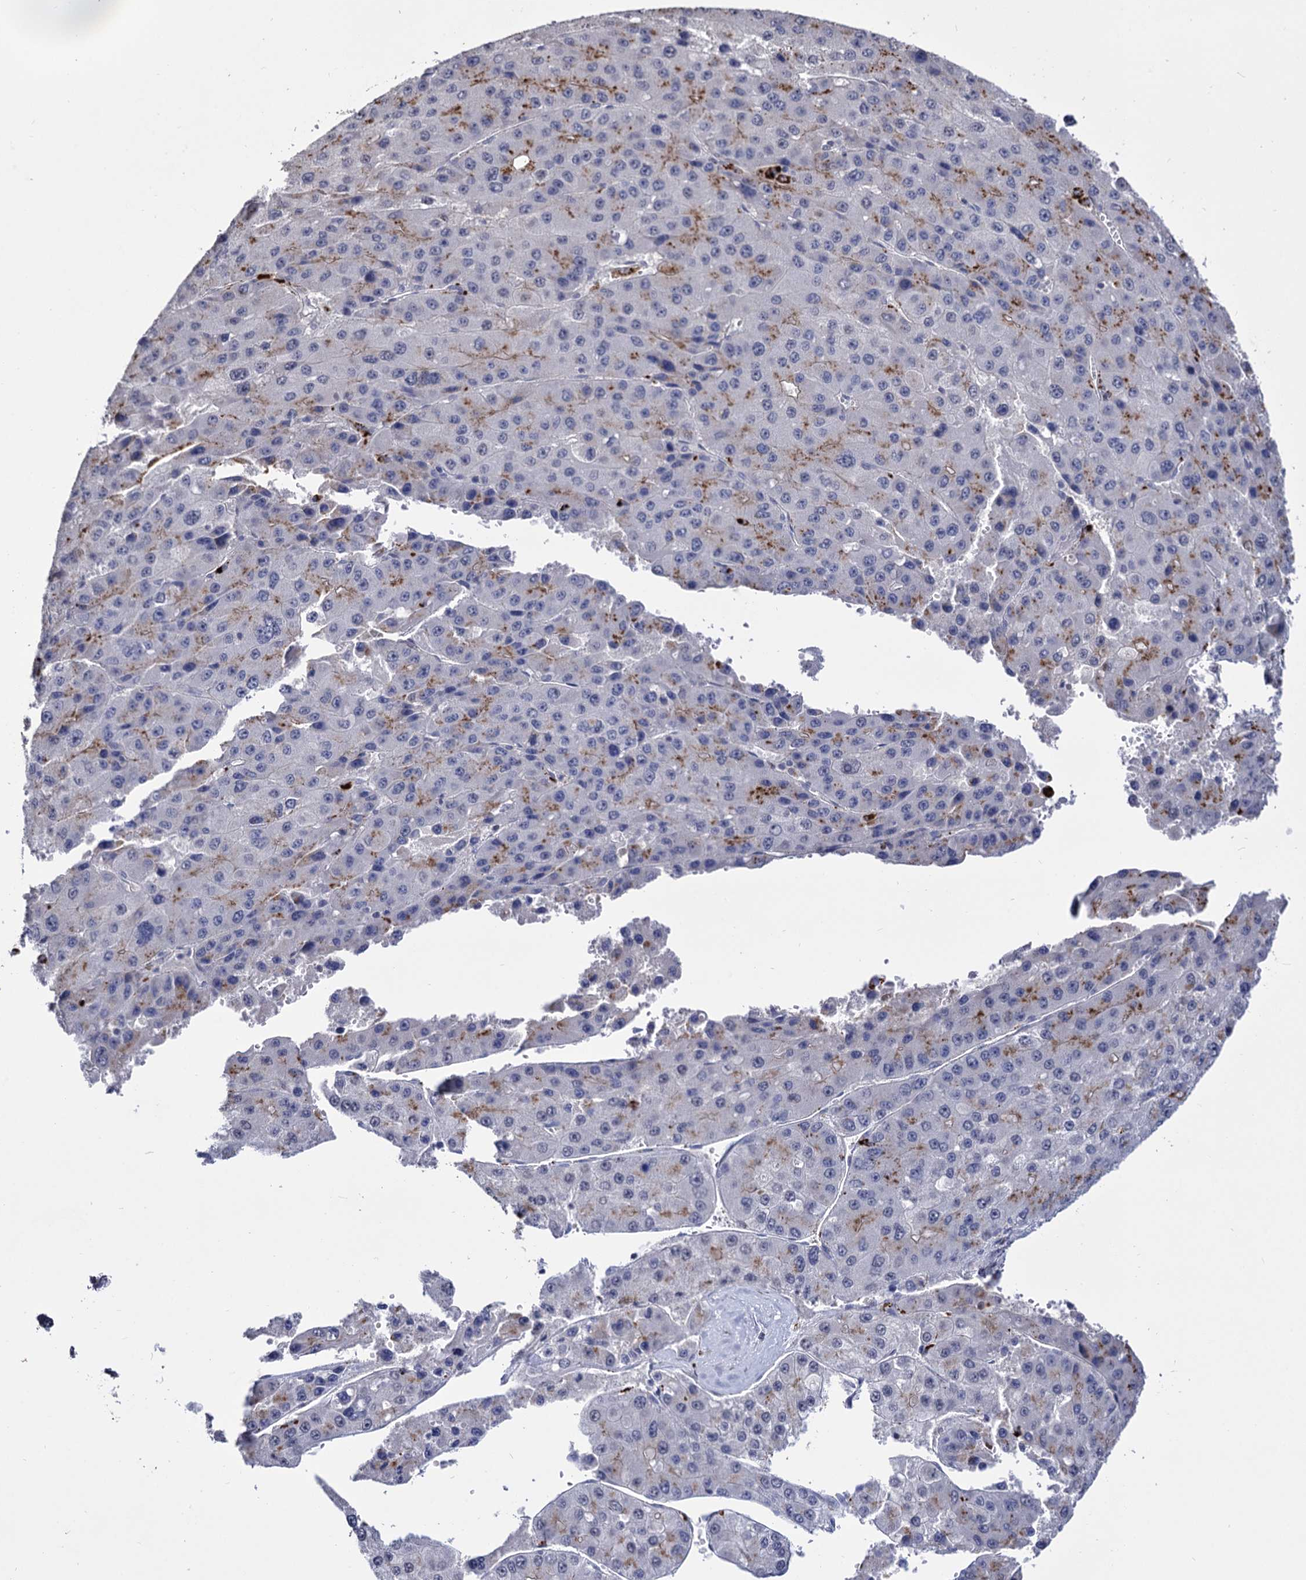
{"staining": {"intensity": "negative", "quantity": "none", "location": "none"}, "tissue": "liver cancer", "cell_type": "Tumor cells", "image_type": "cancer", "snomed": [{"axis": "morphology", "description": "Carcinoma, Hepatocellular, NOS"}, {"axis": "topography", "description": "Liver"}], "caption": "There is no significant staining in tumor cells of liver cancer.", "gene": "MICAL2", "patient": {"sex": "female", "age": 73}}